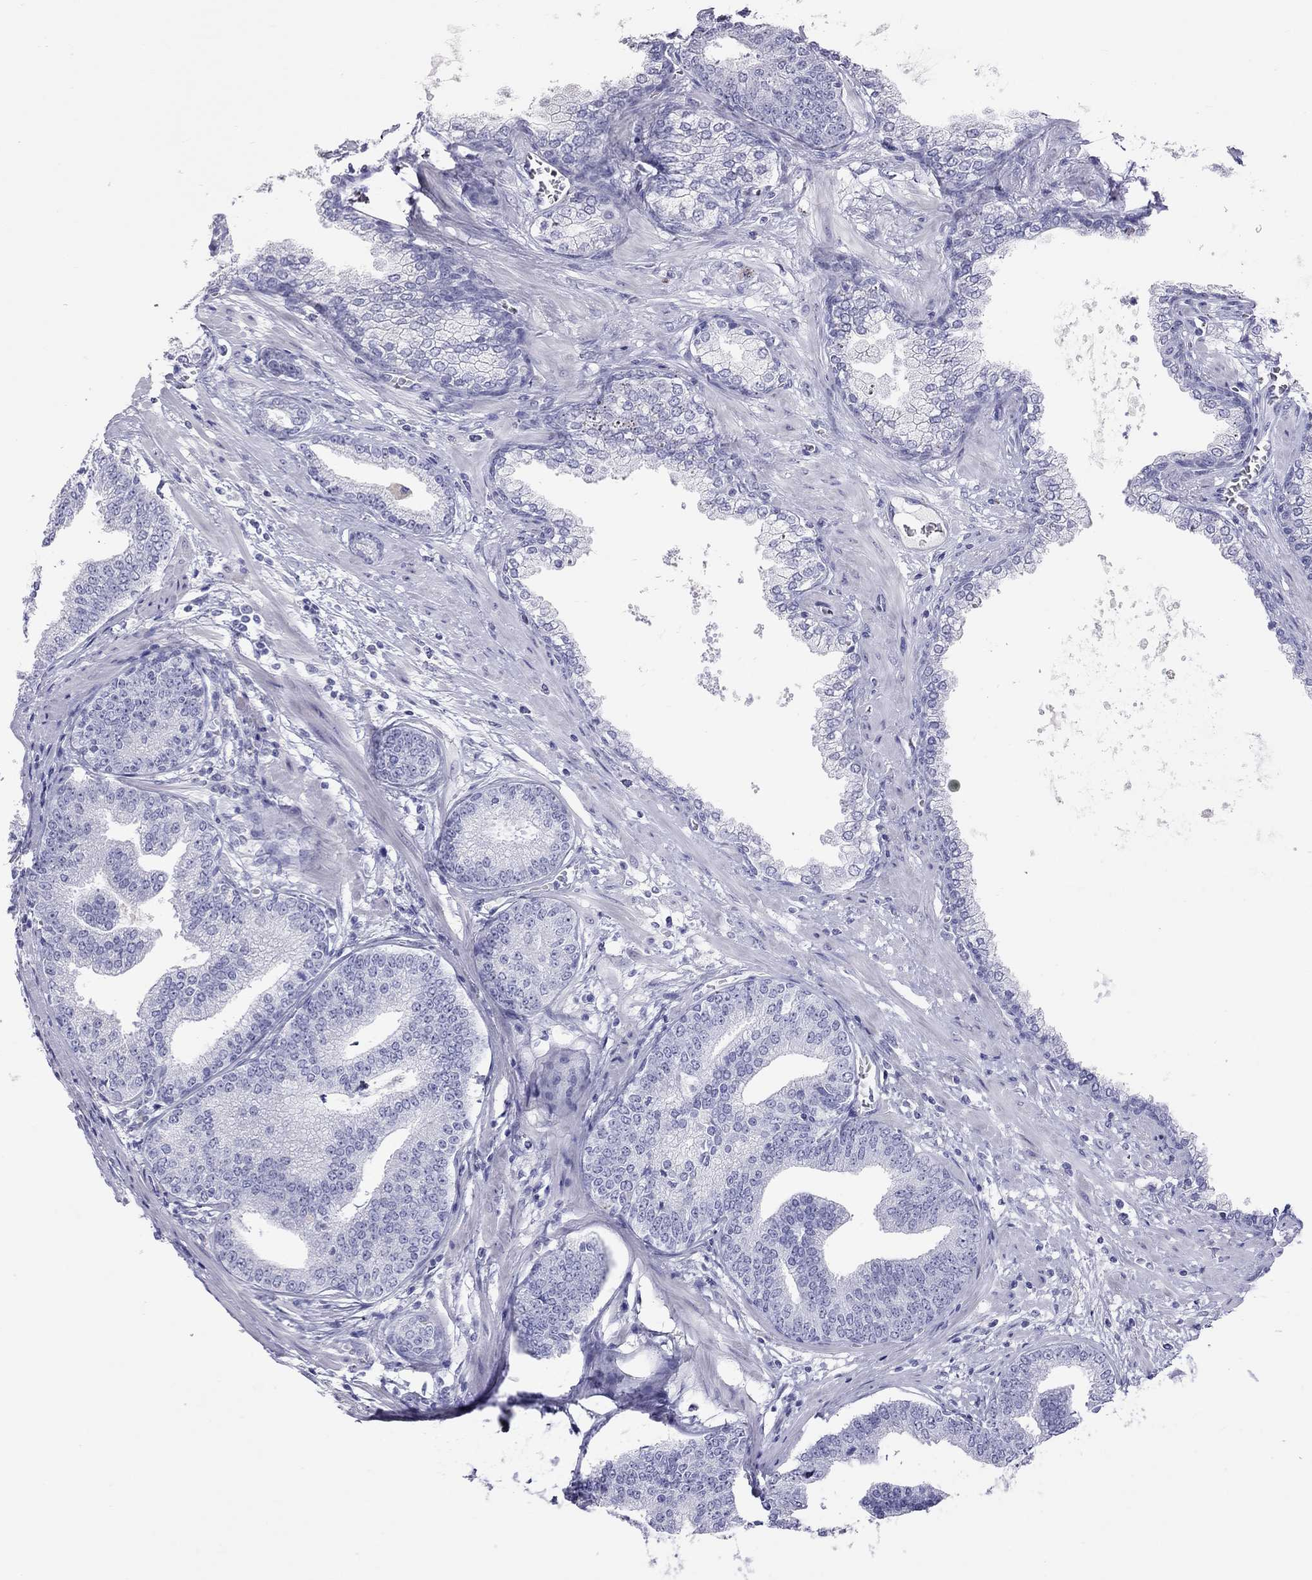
{"staining": {"intensity": "negative", "quantity": "none", "location": "none"}, "tissue": "prostate cancer", "cell_type": "Tumor cells", "image_type": "cancer", "snomed": [{"axis": "morphology", "description": "Adenocarcinoma, NOS"}, {"axis": "topography", "description": "Prostate"}], "caption": "IHC of human prostate cancer (adenocarcinoma) displays no staining in tumor cells.", "gene": "STAG3", "patient": {"sex": "male", "age": 64}}